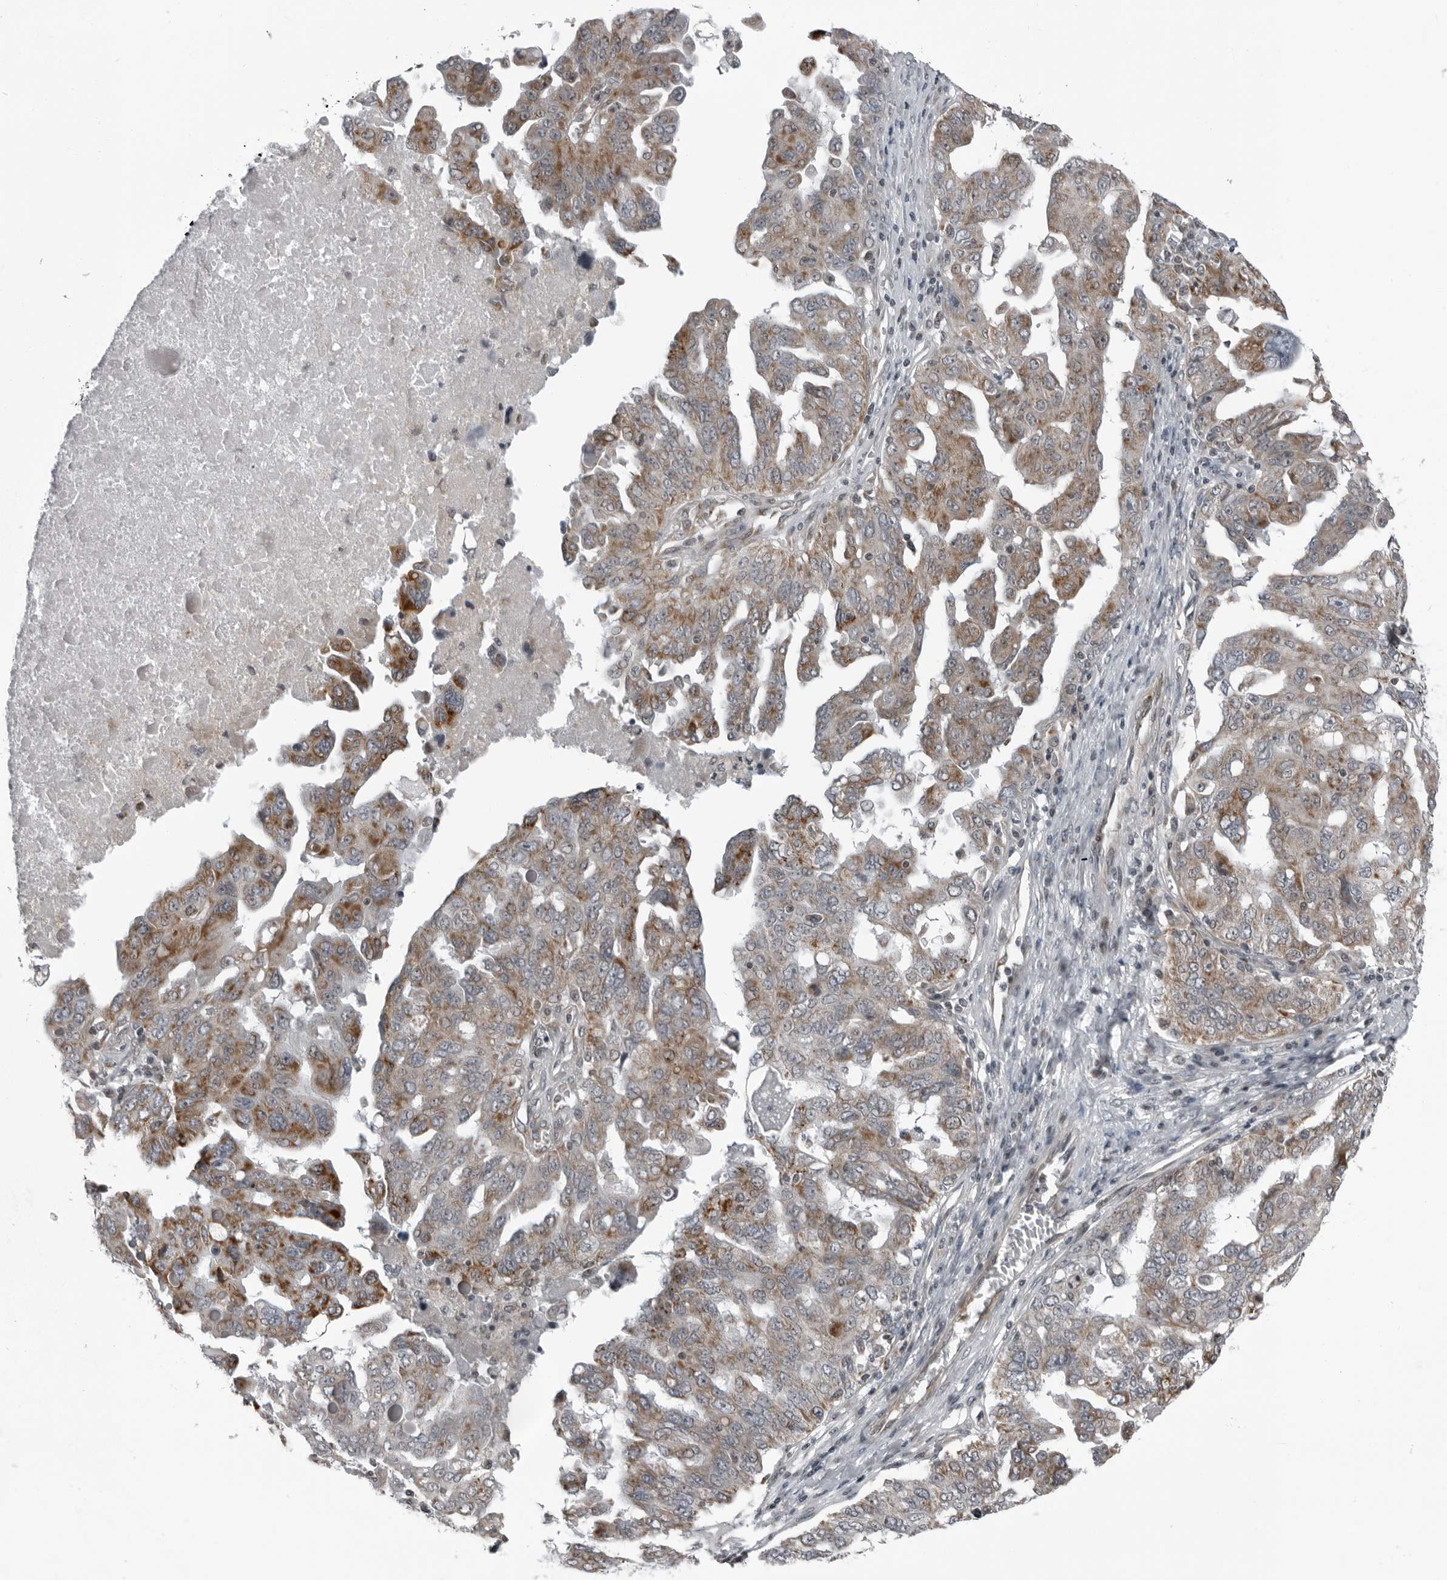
{"staining": {"intensity": "moderate", "quantity": "25%-75%", "location": "cytoplasmic/membranous"}, "tissue": "ovarian cancer", "cell_type": "Tumor cells", "image_type": "cancer", "snomed": [{"axis": "morphology", "description": "Carcinoma, endometroid"}, {"axis": "topography", "description": "Ovary"}], "caption": "Ovarian cancer (endometroid carcinoma) stained with DAB (3,3'-diaminobenzidine) immunohistochemistry (IHC) exhibits medium levels of moderate cytoplasmic/membranous staining in approximately 25%-75% of tumor cells.", "gene": "RTCA", "patient": {"sex": "female", "age": 62}}